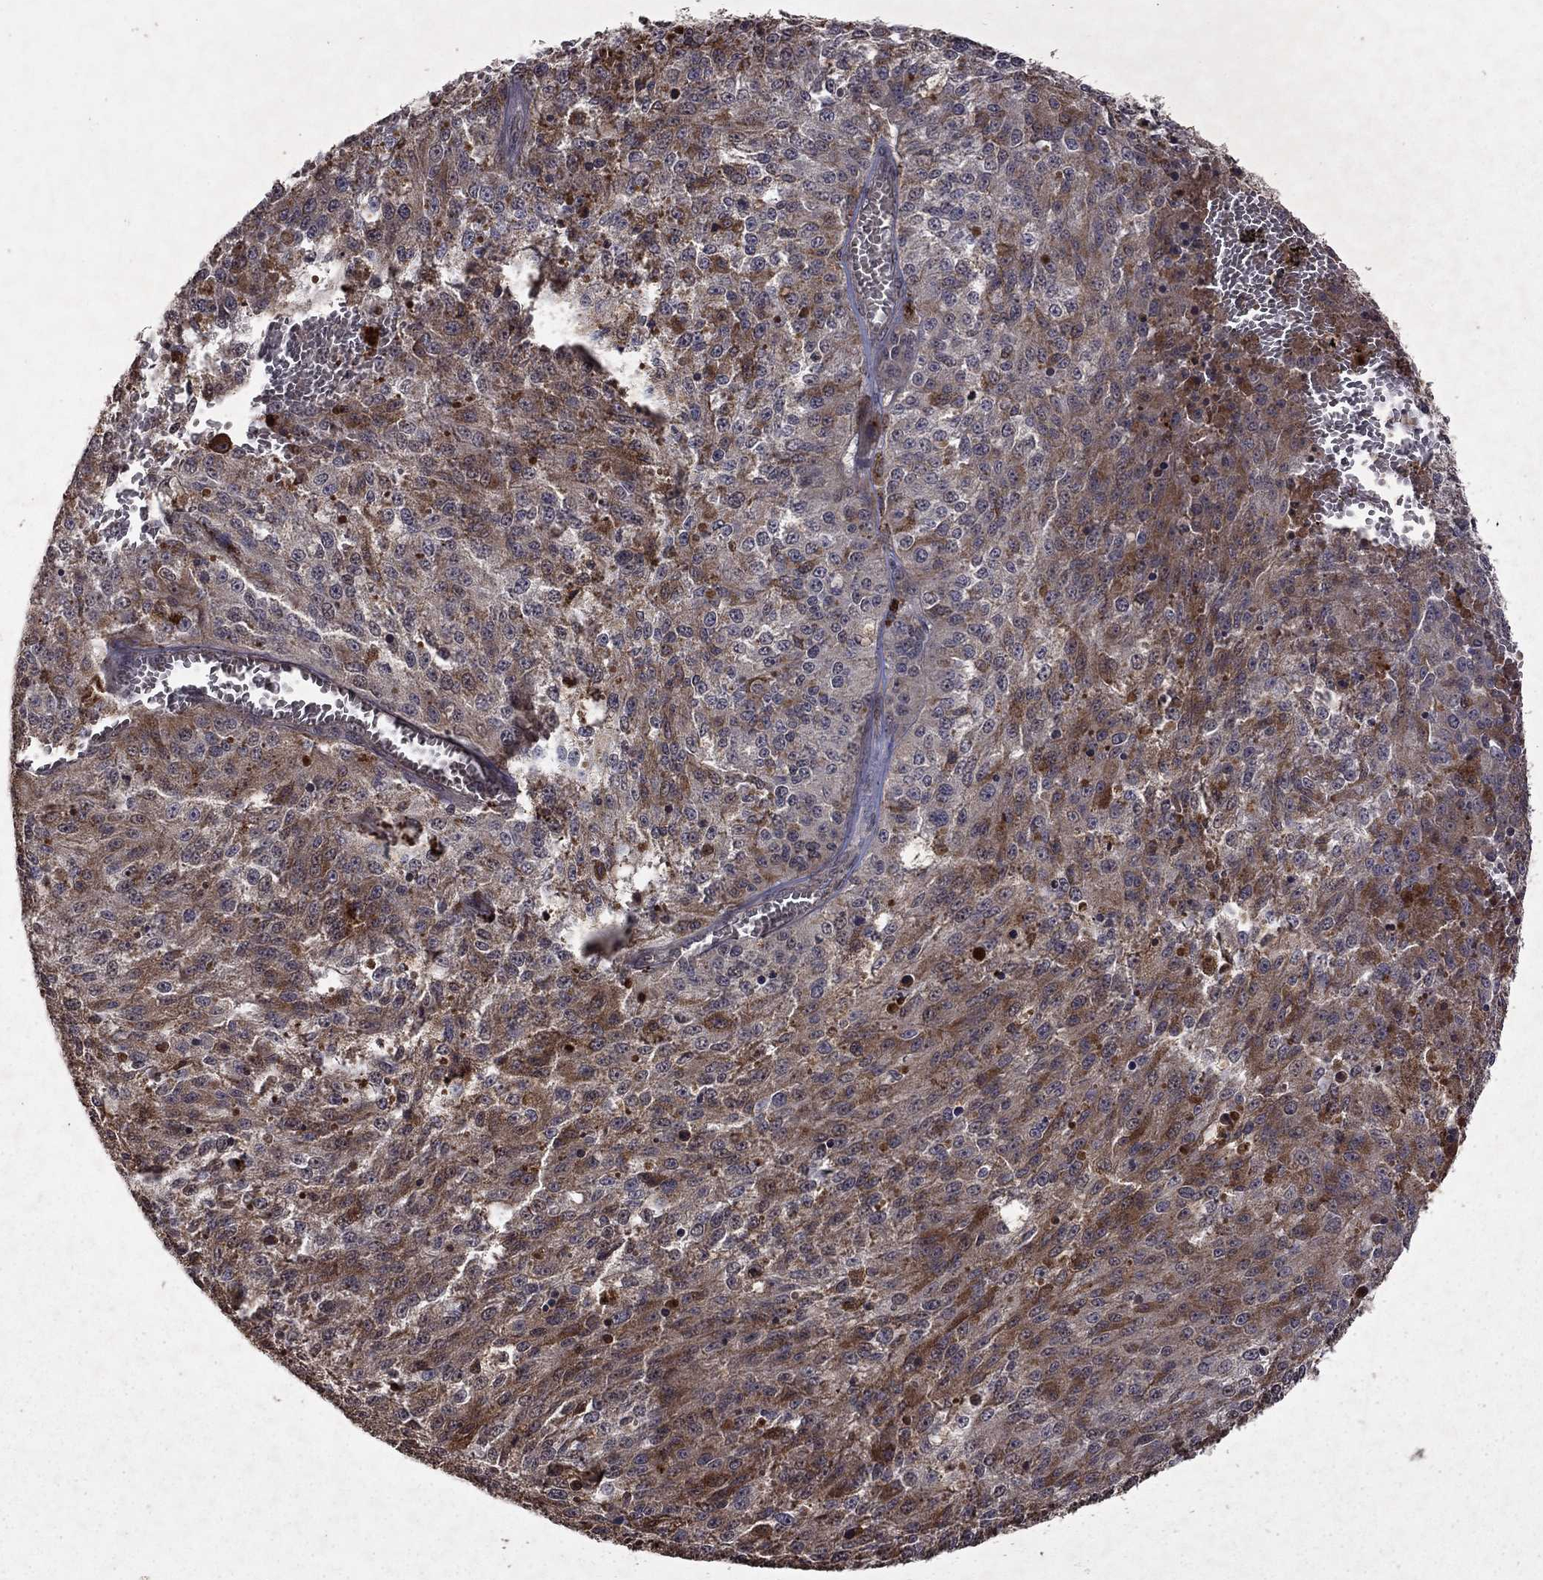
{"staining": {"intensity": "moderate", "quantity": "<25%", "location": "cytoplasmic/membranous"}, "tissue": "melanoma", "cell_type": "Tumor cells", "image_type": "cancer", "snomed": [{"axis": "morphology", "description": "Malignant melanoma, Metastatic site"}, {"axis": "topography", "description": "Lymph node"}], "caption": "This micrograph demonstrates melanoma stained with immunohistochemistry to label a protein in brown. The cytoplasmic/membranous of tumor cells show moderate positivity for the protein. Nuclei are counter-stained blue.", "gene": "NLGN1", "patient": {"sex": "female", "age": 64}}